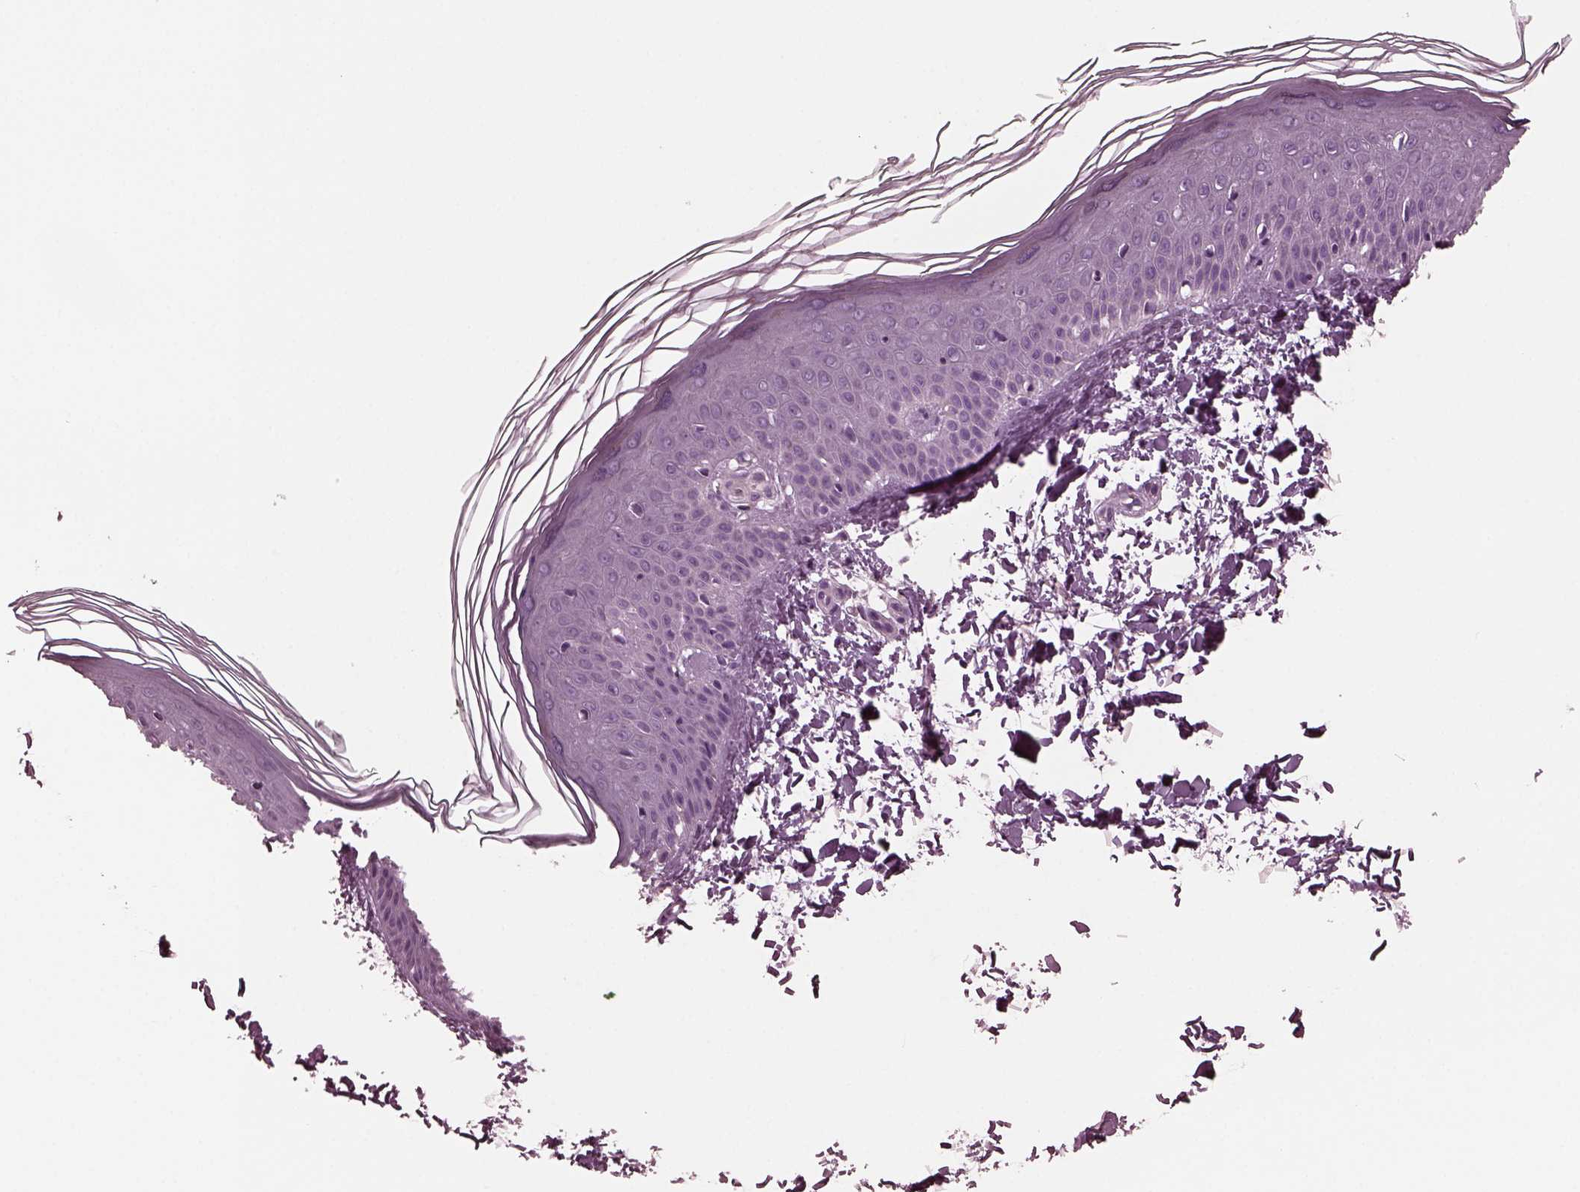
{"staining": {"intensity": "negative", "quantity": "none", "location": "none"}, "tissue": "skin", "cell_type": "Fibroblasts", "image_type": "normal", "snomed": [{"axis": "morphology", "description": "Normal tissue, NOS"}, {"axis": "topography", "description": "Skin"}], "caption": "DAB immunohistochemical staining of unremarkable skin shows no significant positivity in fibroblasts.", "gene": "GDF11", "patient": {"sex": "female", "age": 62}}